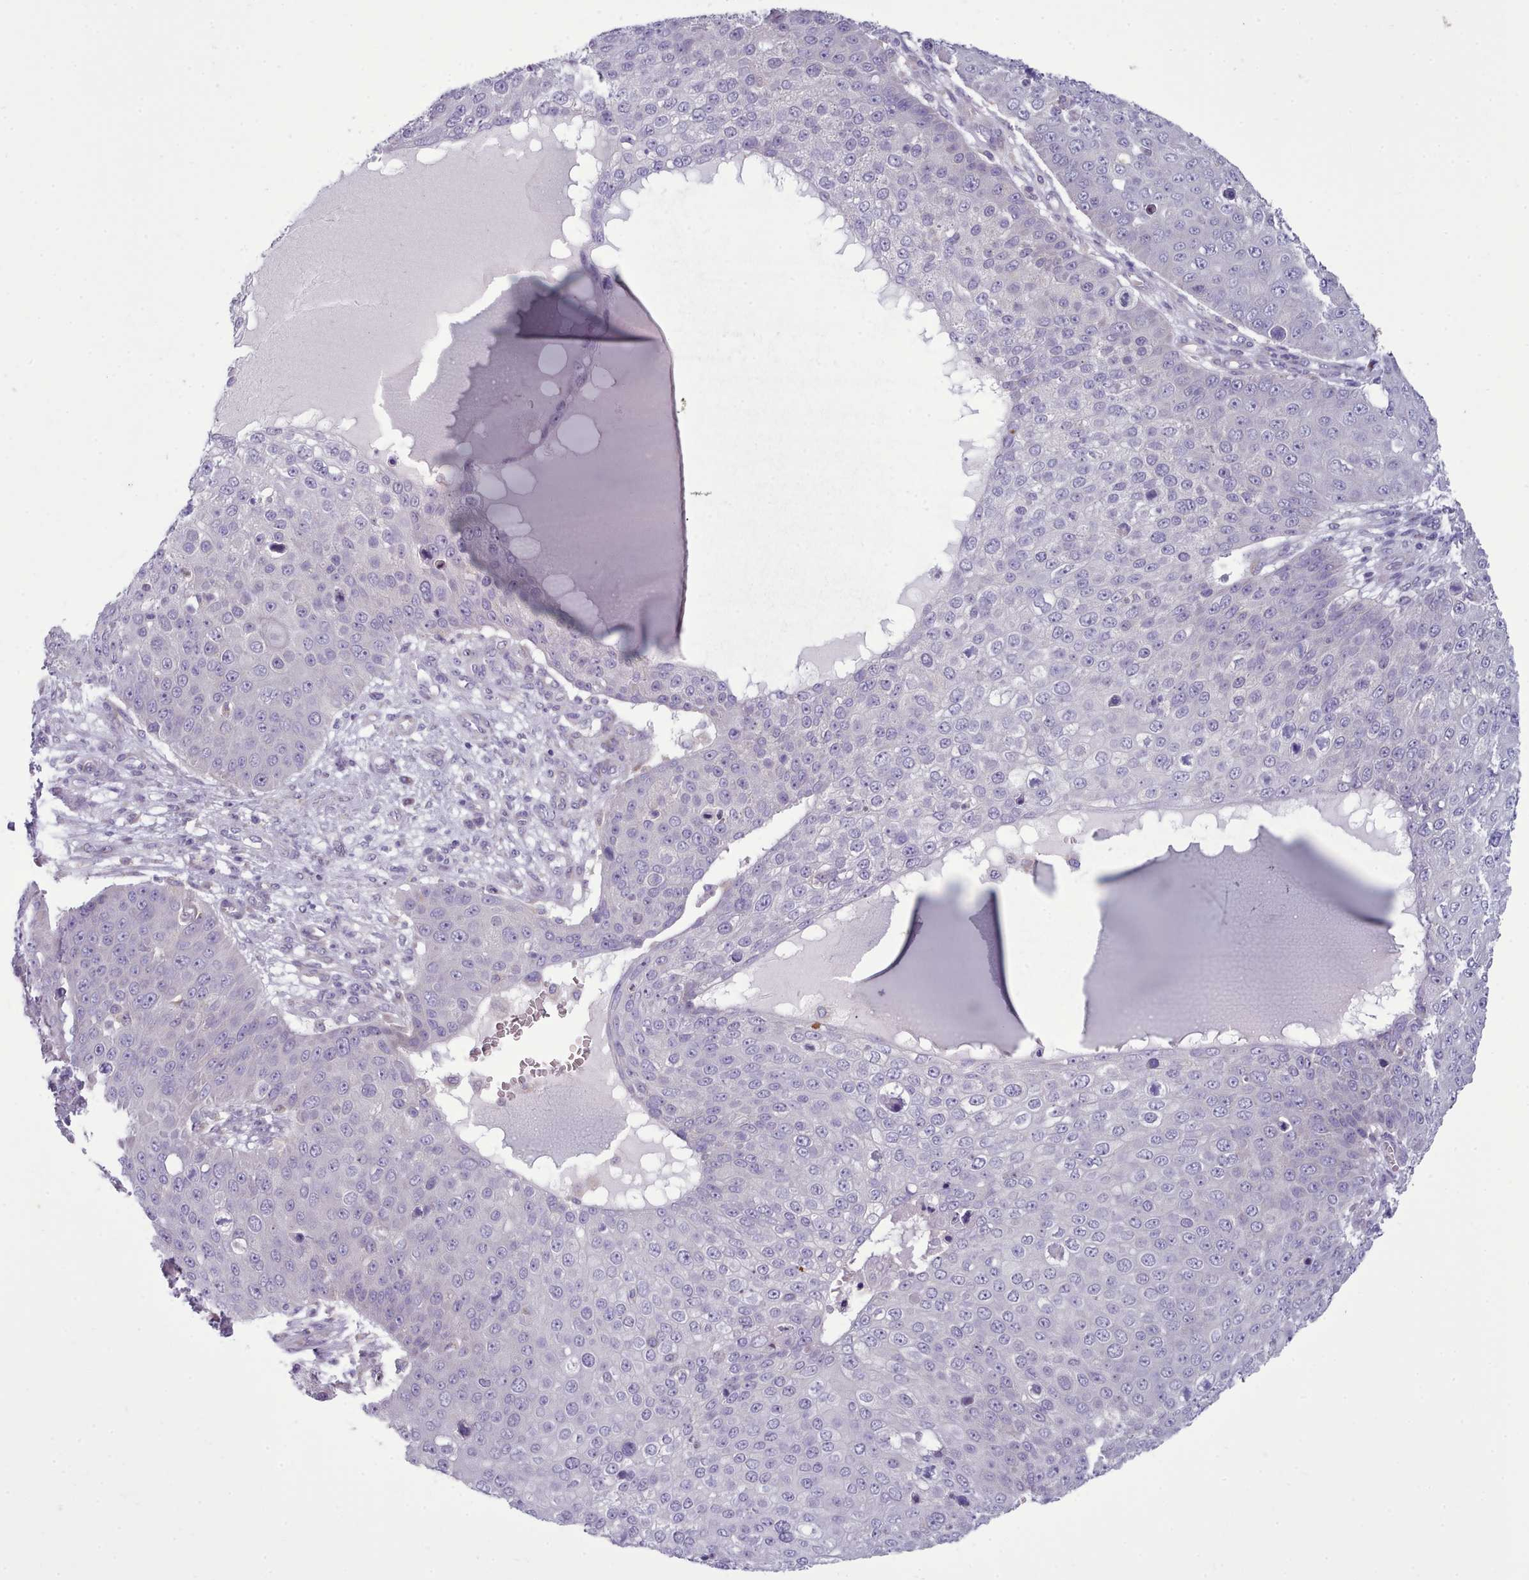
{"staining": {"intensity": "negative", "quantity": "none", "location": "none"}, "tissue": "skin cancer", "cell_type": "Tumor cells", "image_type": "cancer", "snomed": [{"axis": "morphology", "description": "Squamous cell carcinoma, NOS"}, {"axis": "topography", "description": "Skin"}], "caption": "Protein analysis of skin cancer (squamous cell carcinoma) shows no significant expression in tumor cells.", "gene": "MYRFL", "patient": {"sex": "male", "age": 71}}